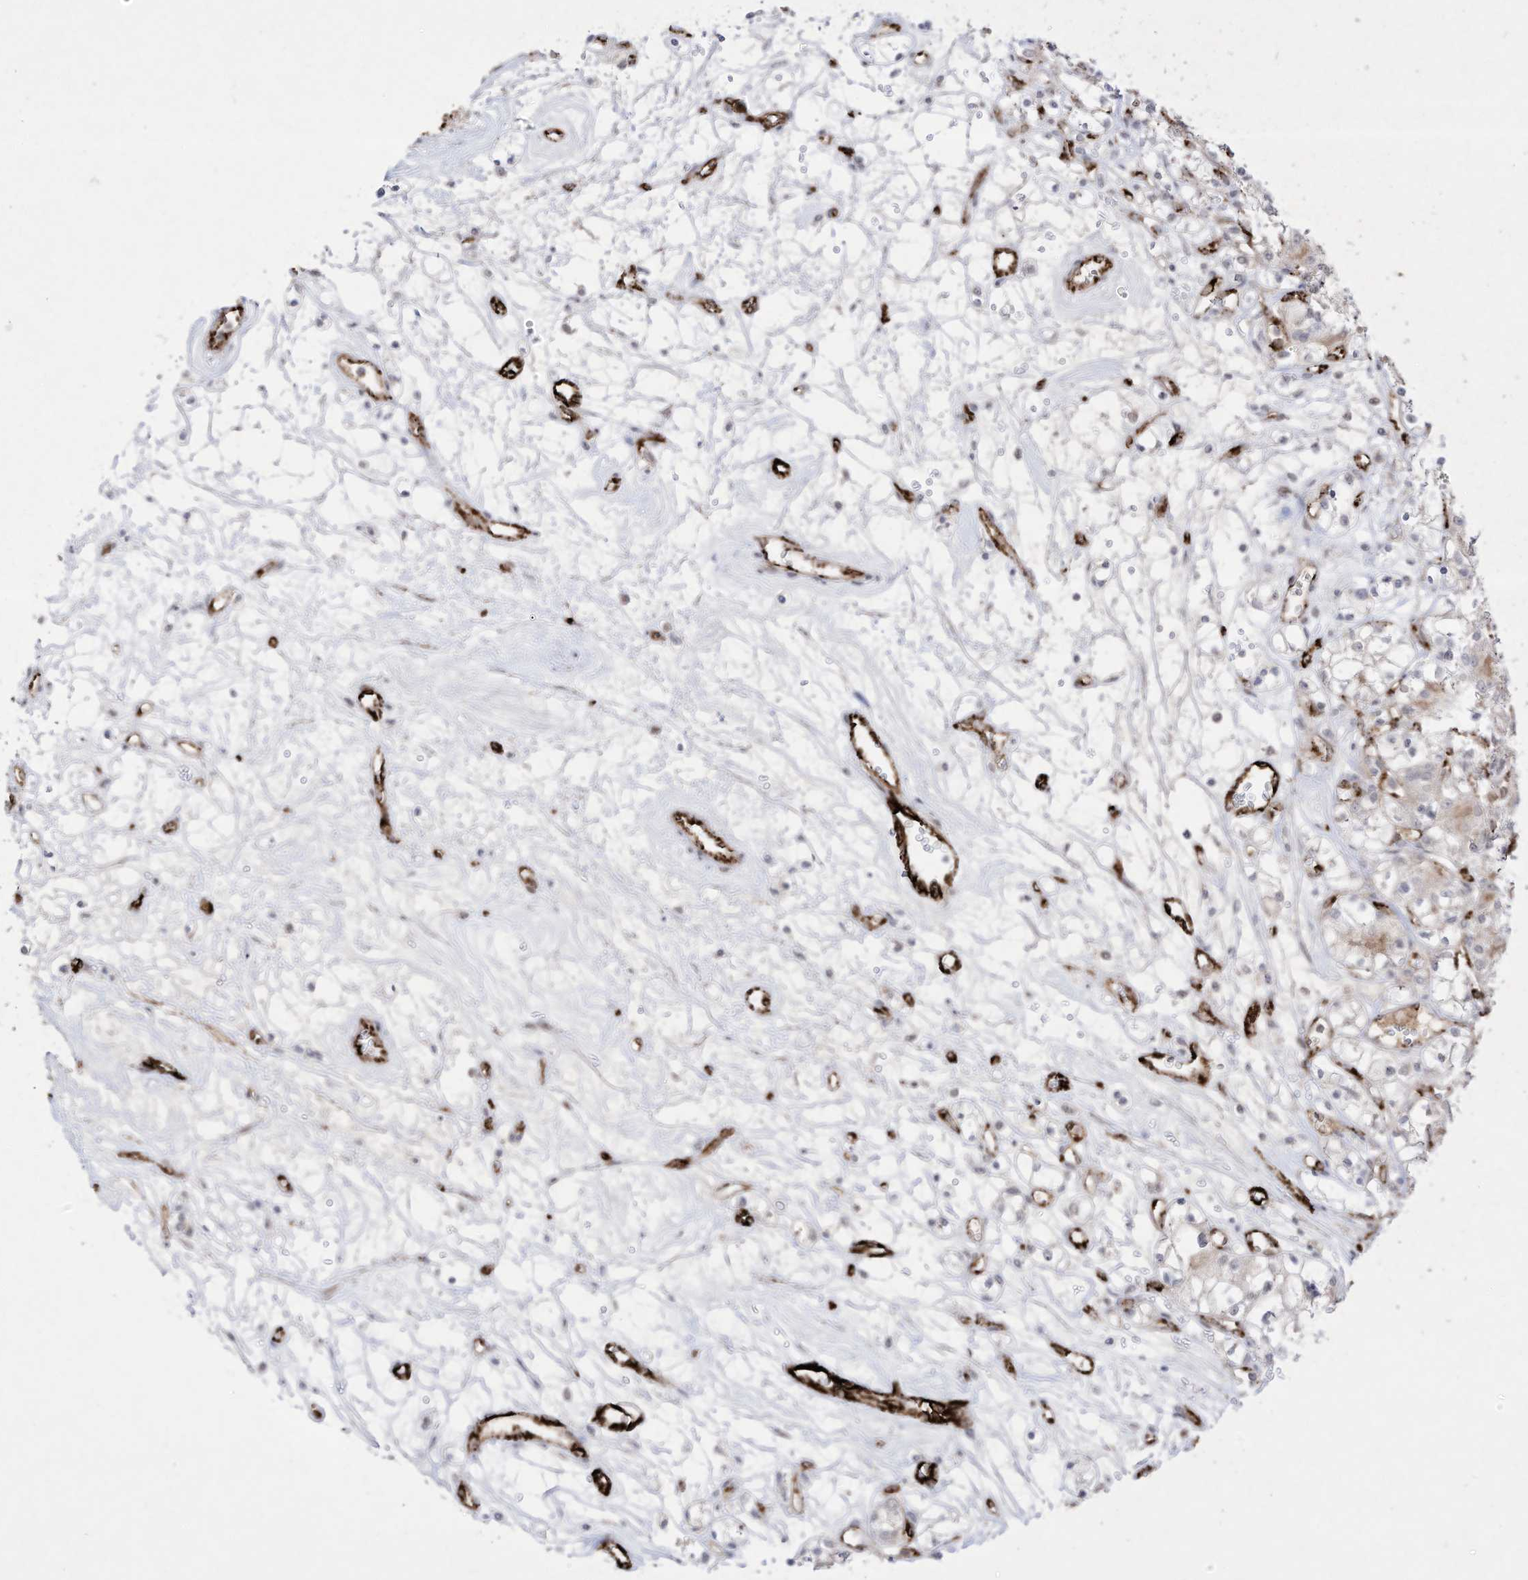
{"staining": {"intensity": "negative", "quantity": "none", "location": "none"}, "tissue": "renal cancer", "cell_type": "Tumor cells", "image_type": "cancer", "snomed": [{"axis": "morphology", "description": "Adenocarcinoma, NOS"}, {"axis": "topography", "description": "Kidney"}], "caption": "This is a micrograph of IHC staining of adenocarcinoma (renal), which shows no positivity in tumor cells.", "gene": "ZGRF1", "patient": {"sex": "female", "age": 59}}